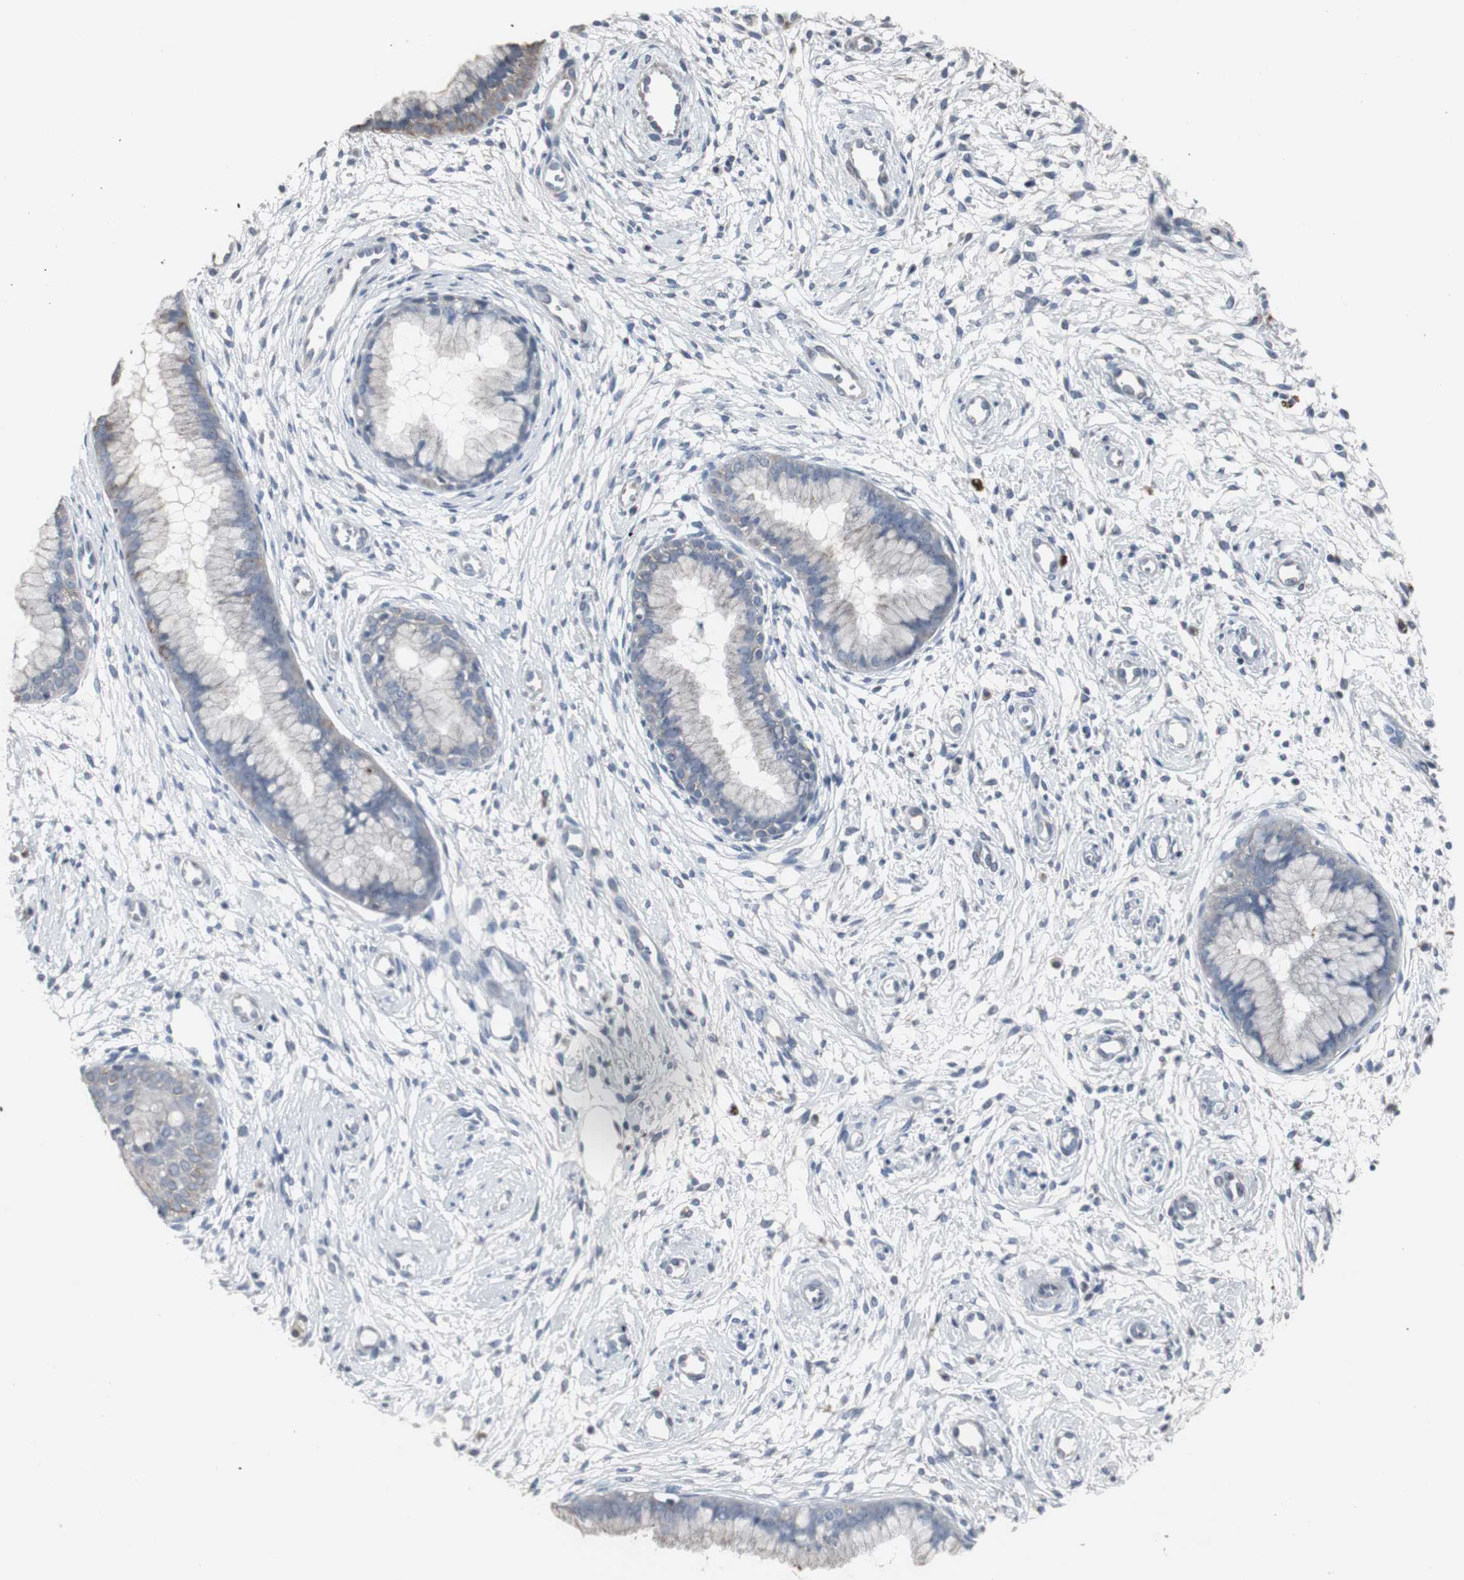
{"staining": {"intensity": "moderate", "quantity": "<25%", "location": "cytoplasmic/membranous"}, "tissue": "cervix", "cell_type": "Glandular cells", "image_type": "normal", "snomed": [{"axis": "morphology", "description": "Normal tissue, NOS"}, {"axis": "topography", "description": "Cervix"}], "caption": "Moderate cytoplasmic/membranous positivity is present in about <25% of glandular cells in benign cervix. (Stains: DAB (3,3'-diaminobenzidine) in brown, nuclei in blue, Microscopy: brightfield microscopy at high magnification).", "gene": "ACAA1", "patient": {"sex": "female", "age": 39}}